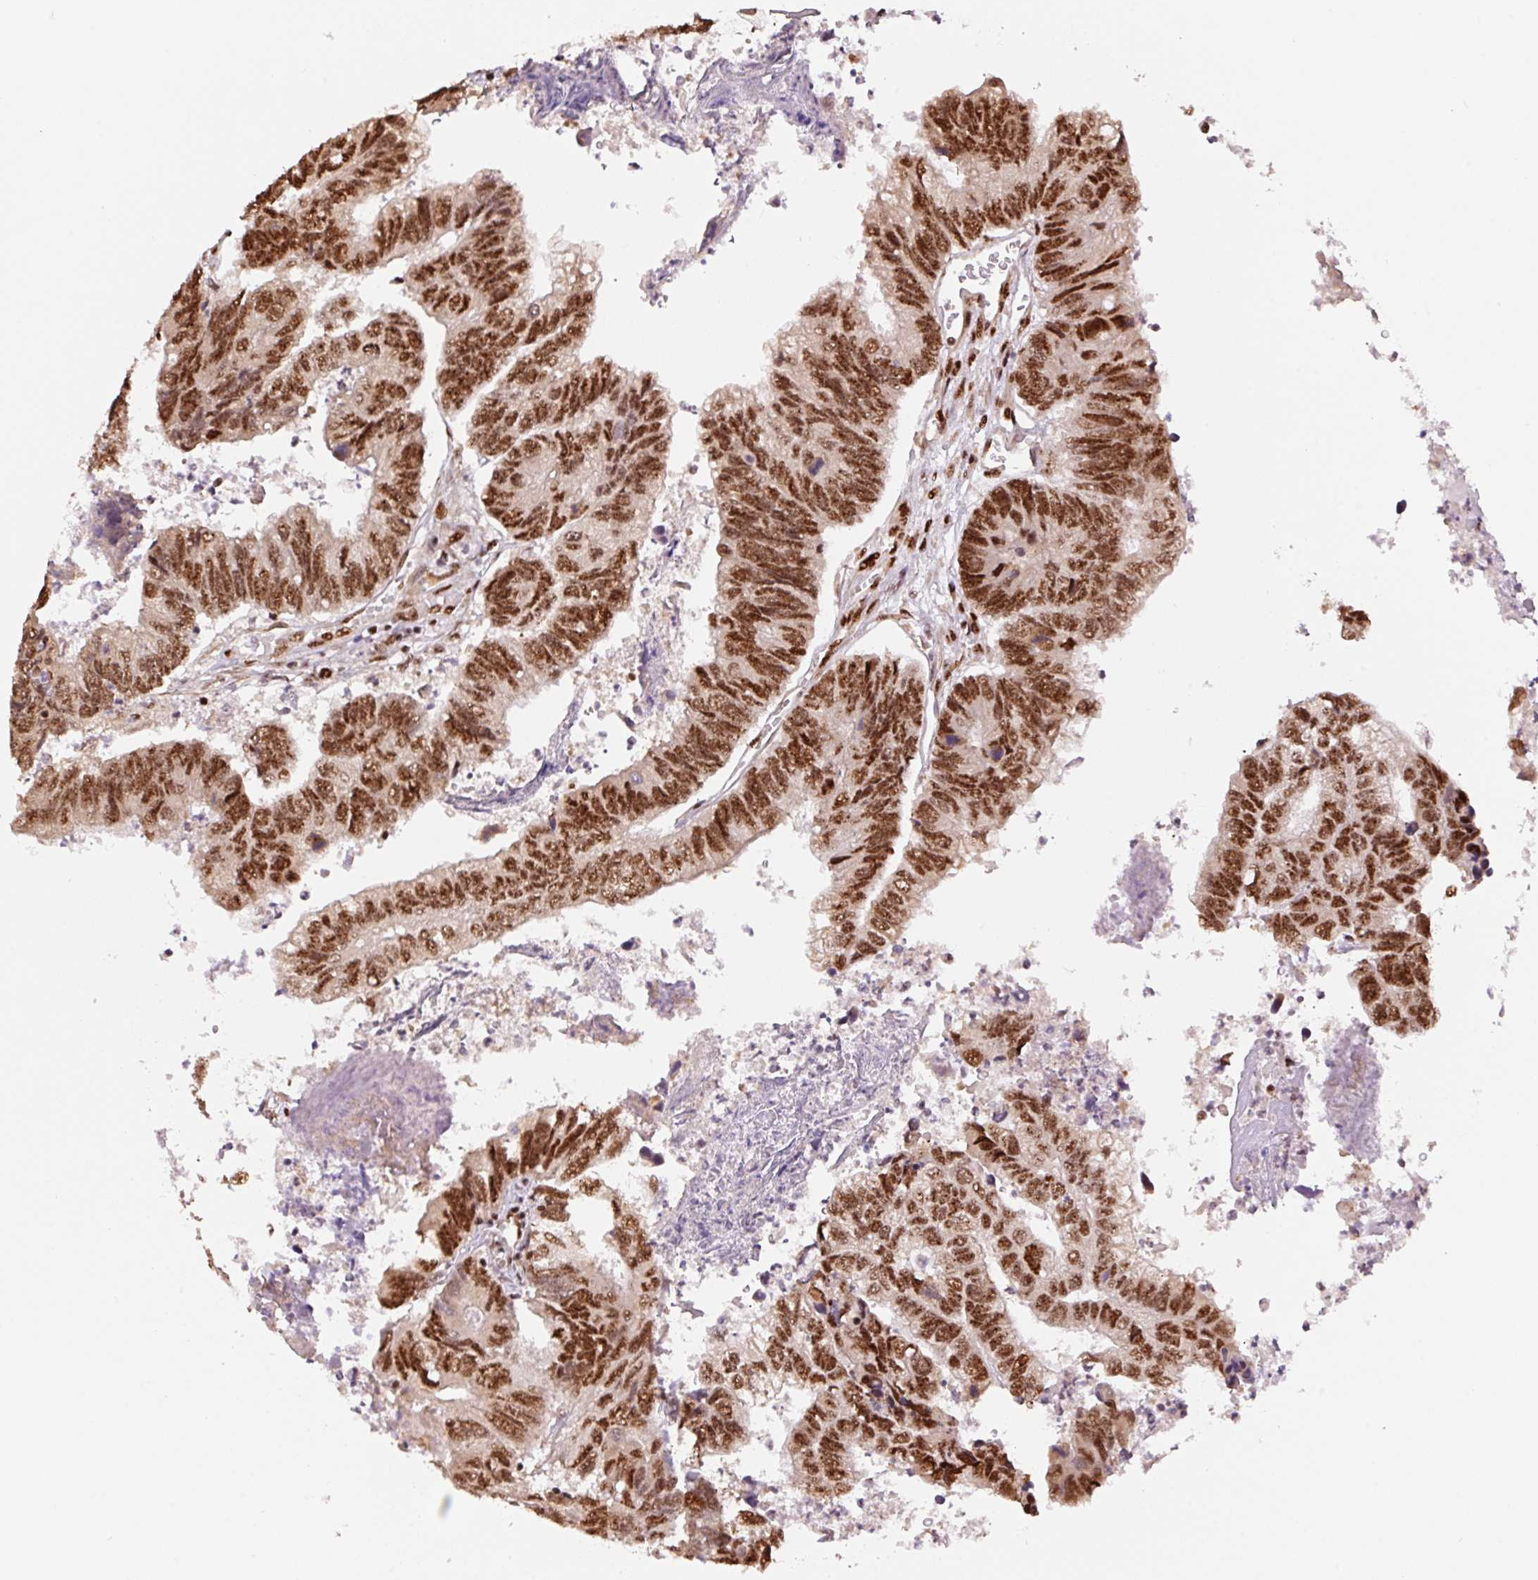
{"staining": {"intensity": "strong", "quantity": ">75%", "location": "nuclear"}, "tissue": "colorectal cancer", "cell_type": "Tumor cells", "image_type": "cancer", "snomed": [{"axis": "morphology", "description": "Adenocarcinoma, NOS"}, {"axis": "topography", "description": "Colon"}], "caption": "About >75% of tumor cells in colorectal cancer show strong nuclear protein staining as visualized by brown immunohistochemical staining.", "gene": "INTS8", "patient": {"sex": "female", "age": 67}}